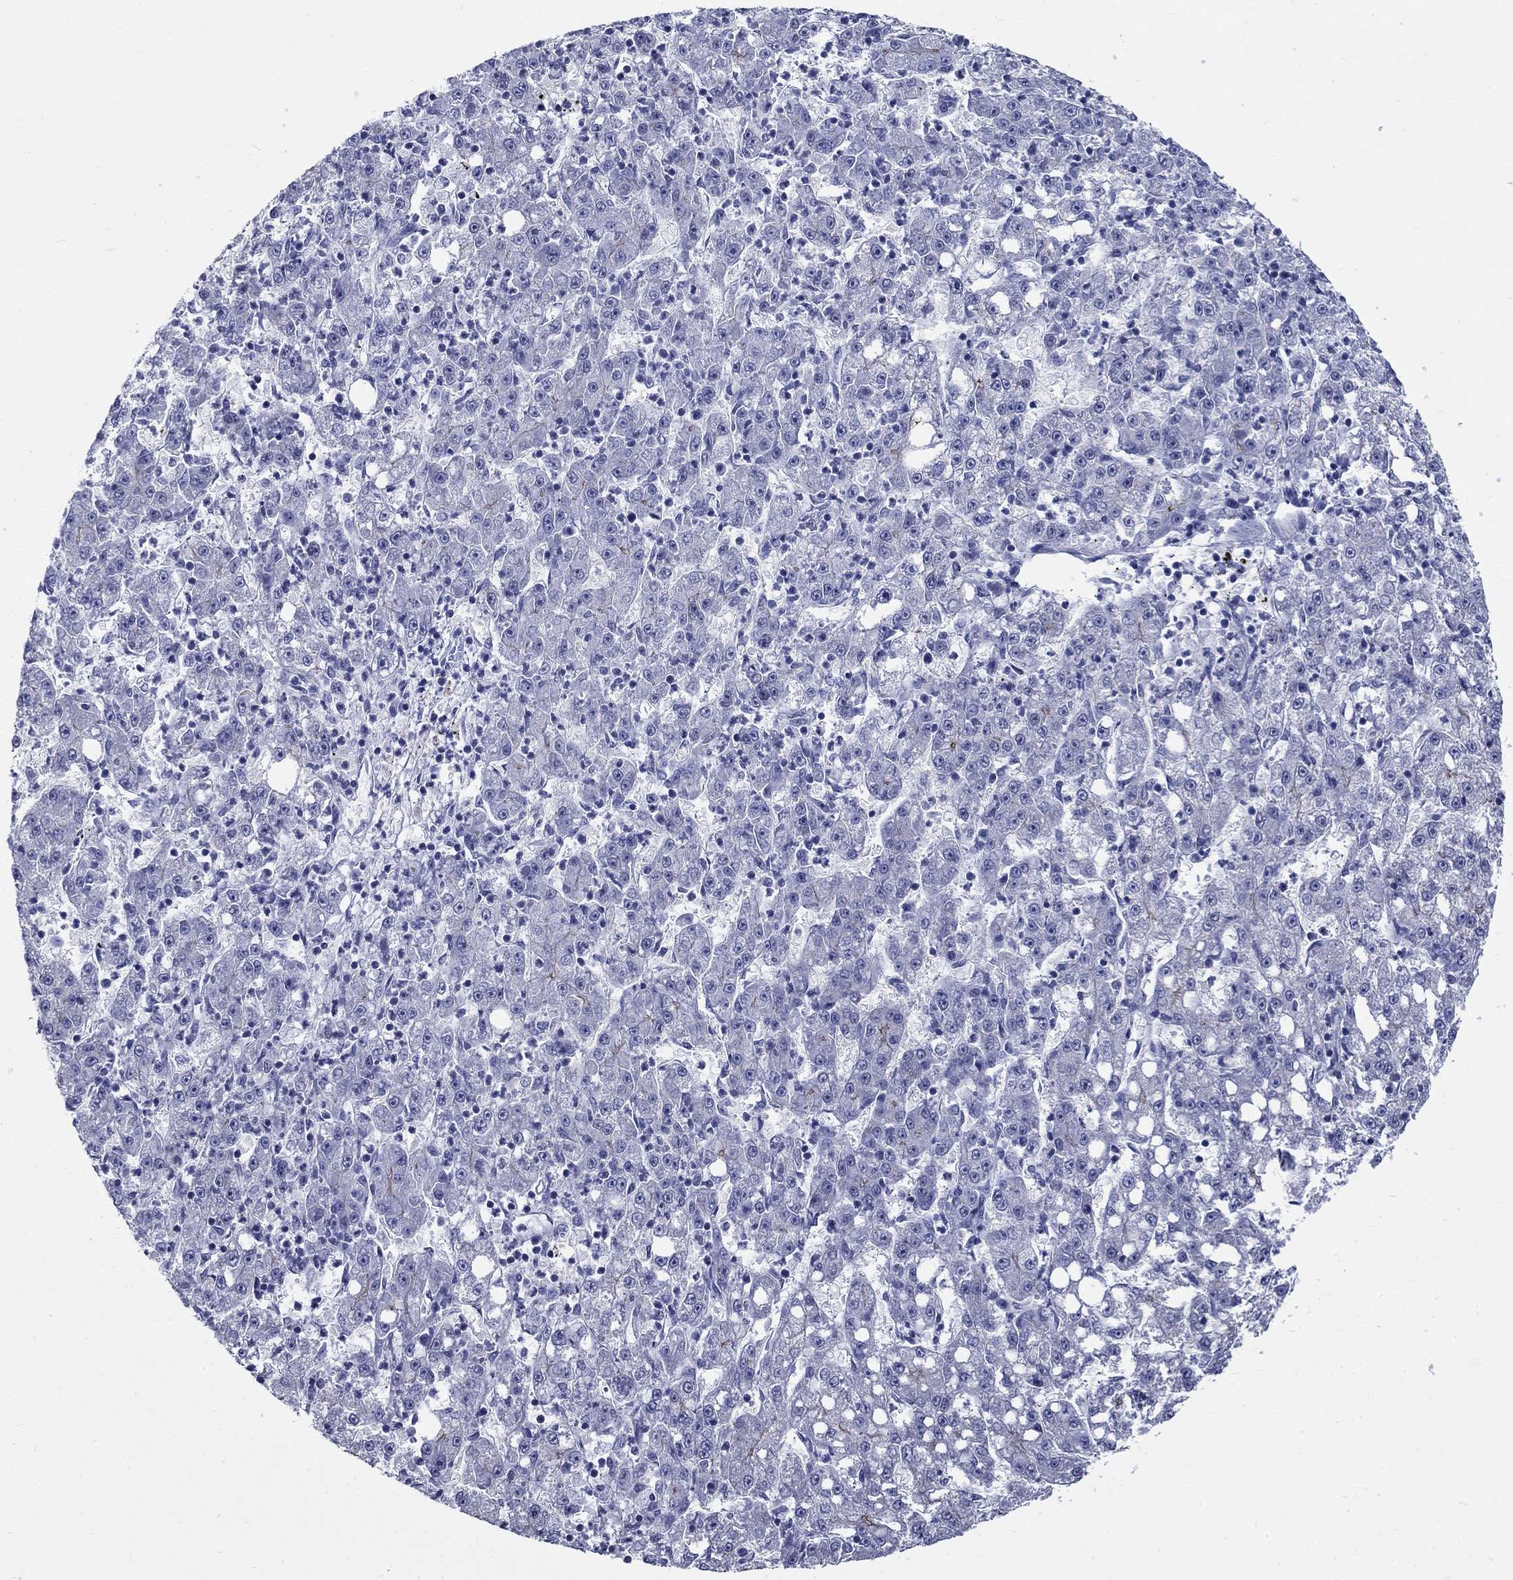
{"staining": {"intensity": "weak", "quantity": "<25%", "location": "cytoplasmic/membranous"}, "tissue": "liver cancer", "cell_type": "Tumor cells", "image_type": "cancer", "snomed": [{"axis": "morphology", "description": "Carcinoma, Hepatocellular, NOS"}, {"axis": "topography", "description": "Liver"}], "caption": "Tumor cells show no significant positivity in liver cancer (hepatocellular carcinoma). (DAB IHC with hematoxylin counter stain).", "gene": "C4orf19", "patient": {"sex": "female", "age": 65}}